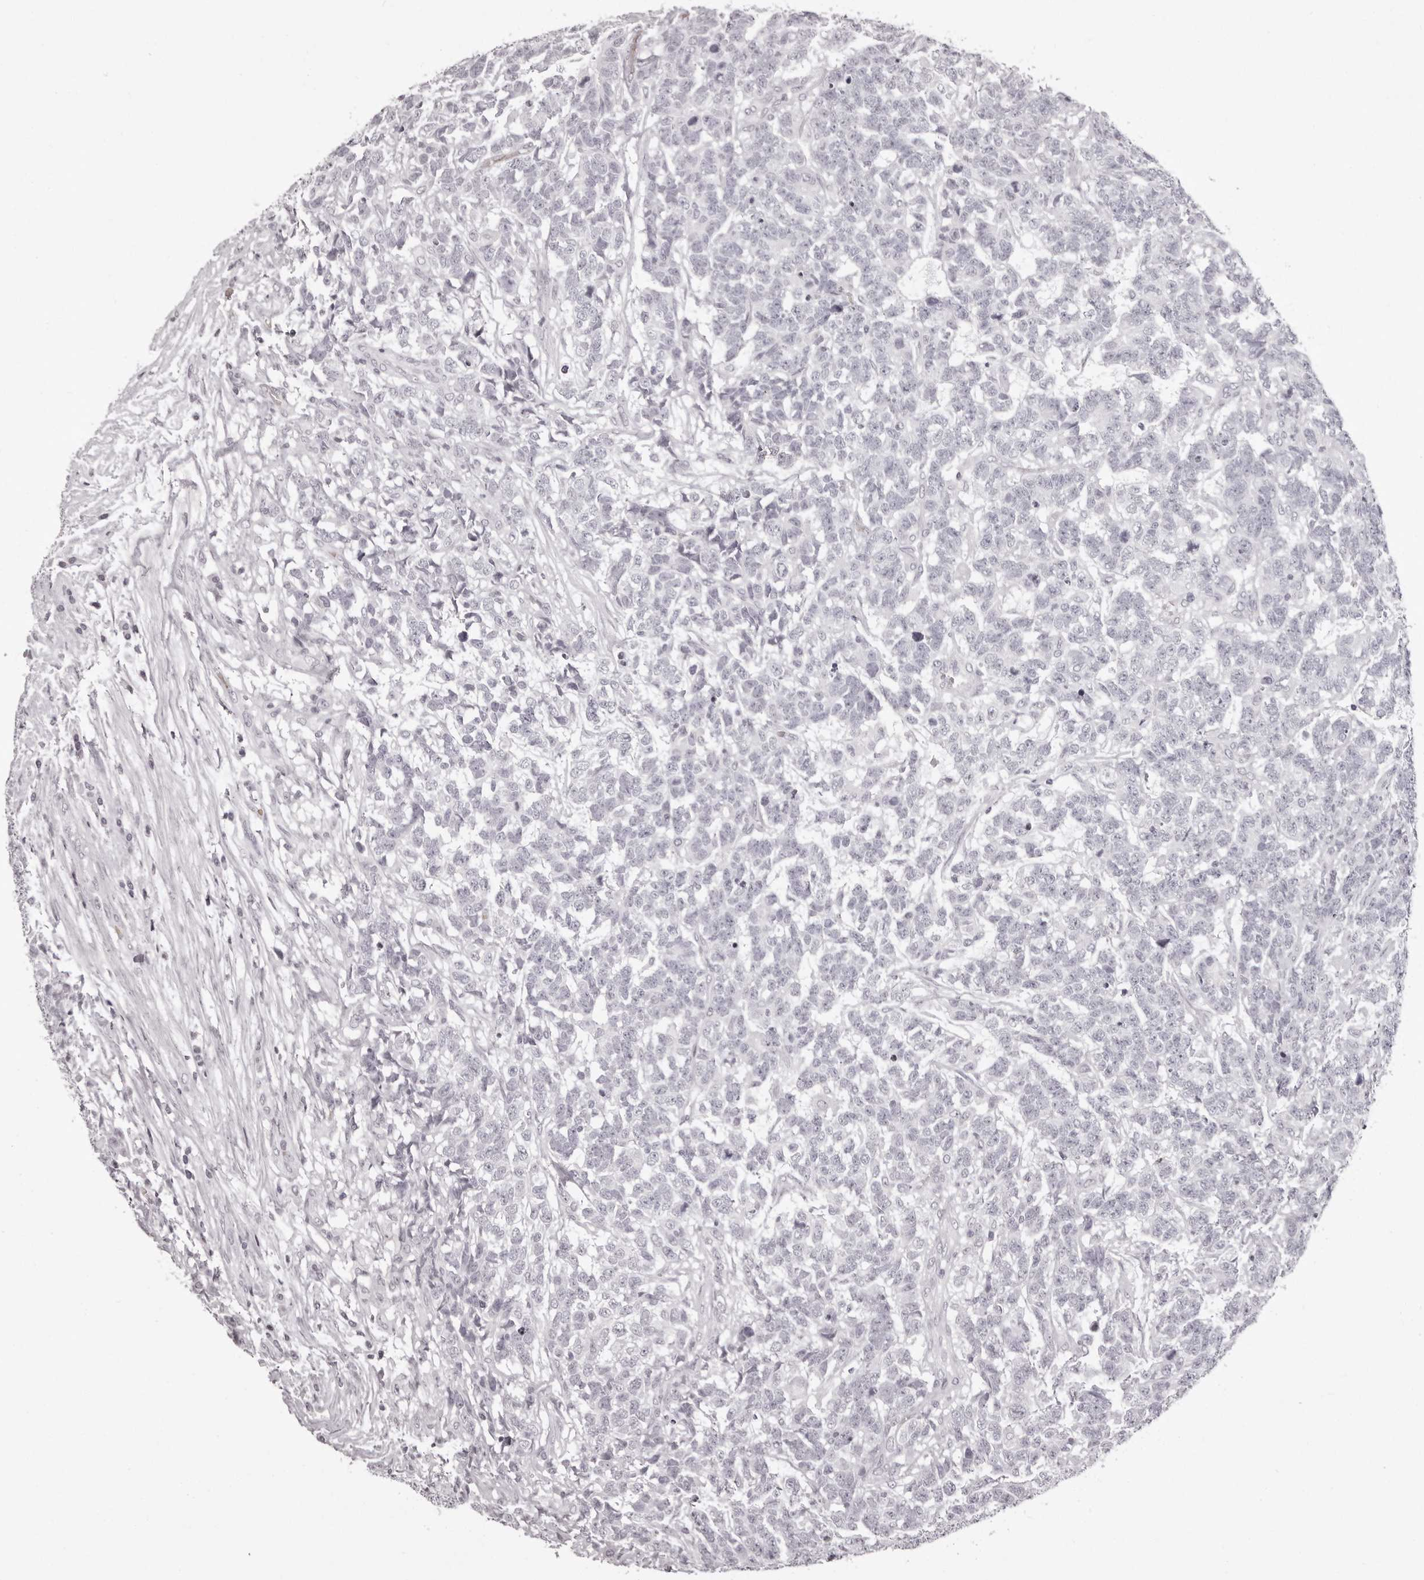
{"staining": {"intensity": "negative", "quantity": "none", "location": "none"}, "tissue": "testis cancer", "cell_type": "Tumor cells", "image_type": "cancer", "snomed": [{"axis": "morphology", "description": "Carcinoma, Embryonal, NOS"}, {"axis": "topography", "description": "Testis"}], "caption": "The IHC micrograph has no significant positivity in tumor cells of testis cancer tissue.", "gene": "C8orf74", "patient": {"sex": "male", "age": 26}}